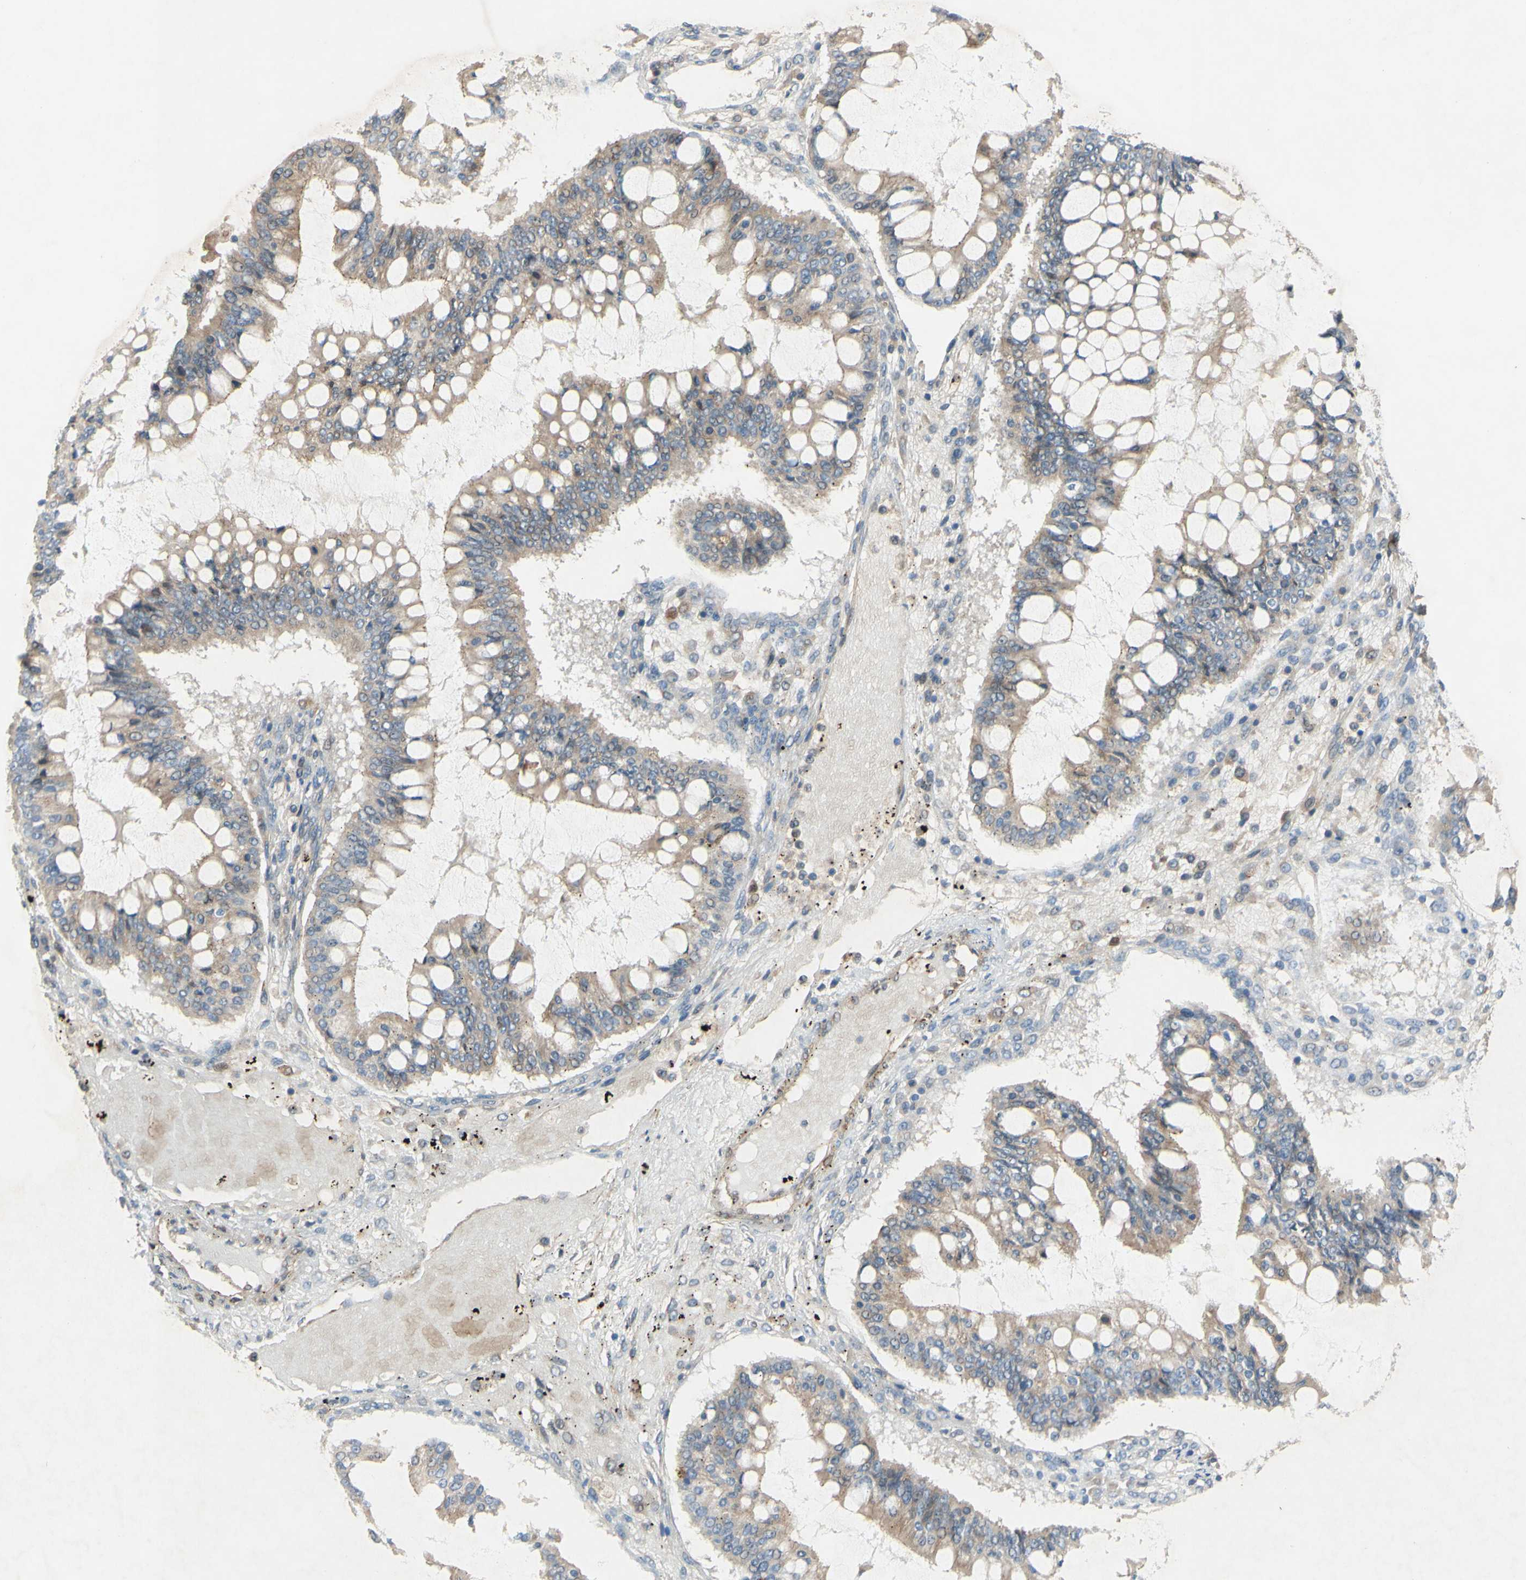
{"staining": {"intensity": "moderate", "quantity": ">75%", "location": "cytoplasmic/membranous"}, "tissue": "ovarian cancer", "cell_type": "Tumor cells", "image_type": "cancer", "snomed": [{"axis": "morphology", "description": "Cystadenocarcinoma, mucinous, NOS"}, {"axis": "topography", "description": "Ovary"}], "caption": "Protein expression by immunohistochemistry (IHC) displays moderate cytoplasmic/membranous staining in approximately >75% of tumor cells in ovarian cancer.", "gene": "PDGFB", "patient": {"sex": "female", "age": 73}}